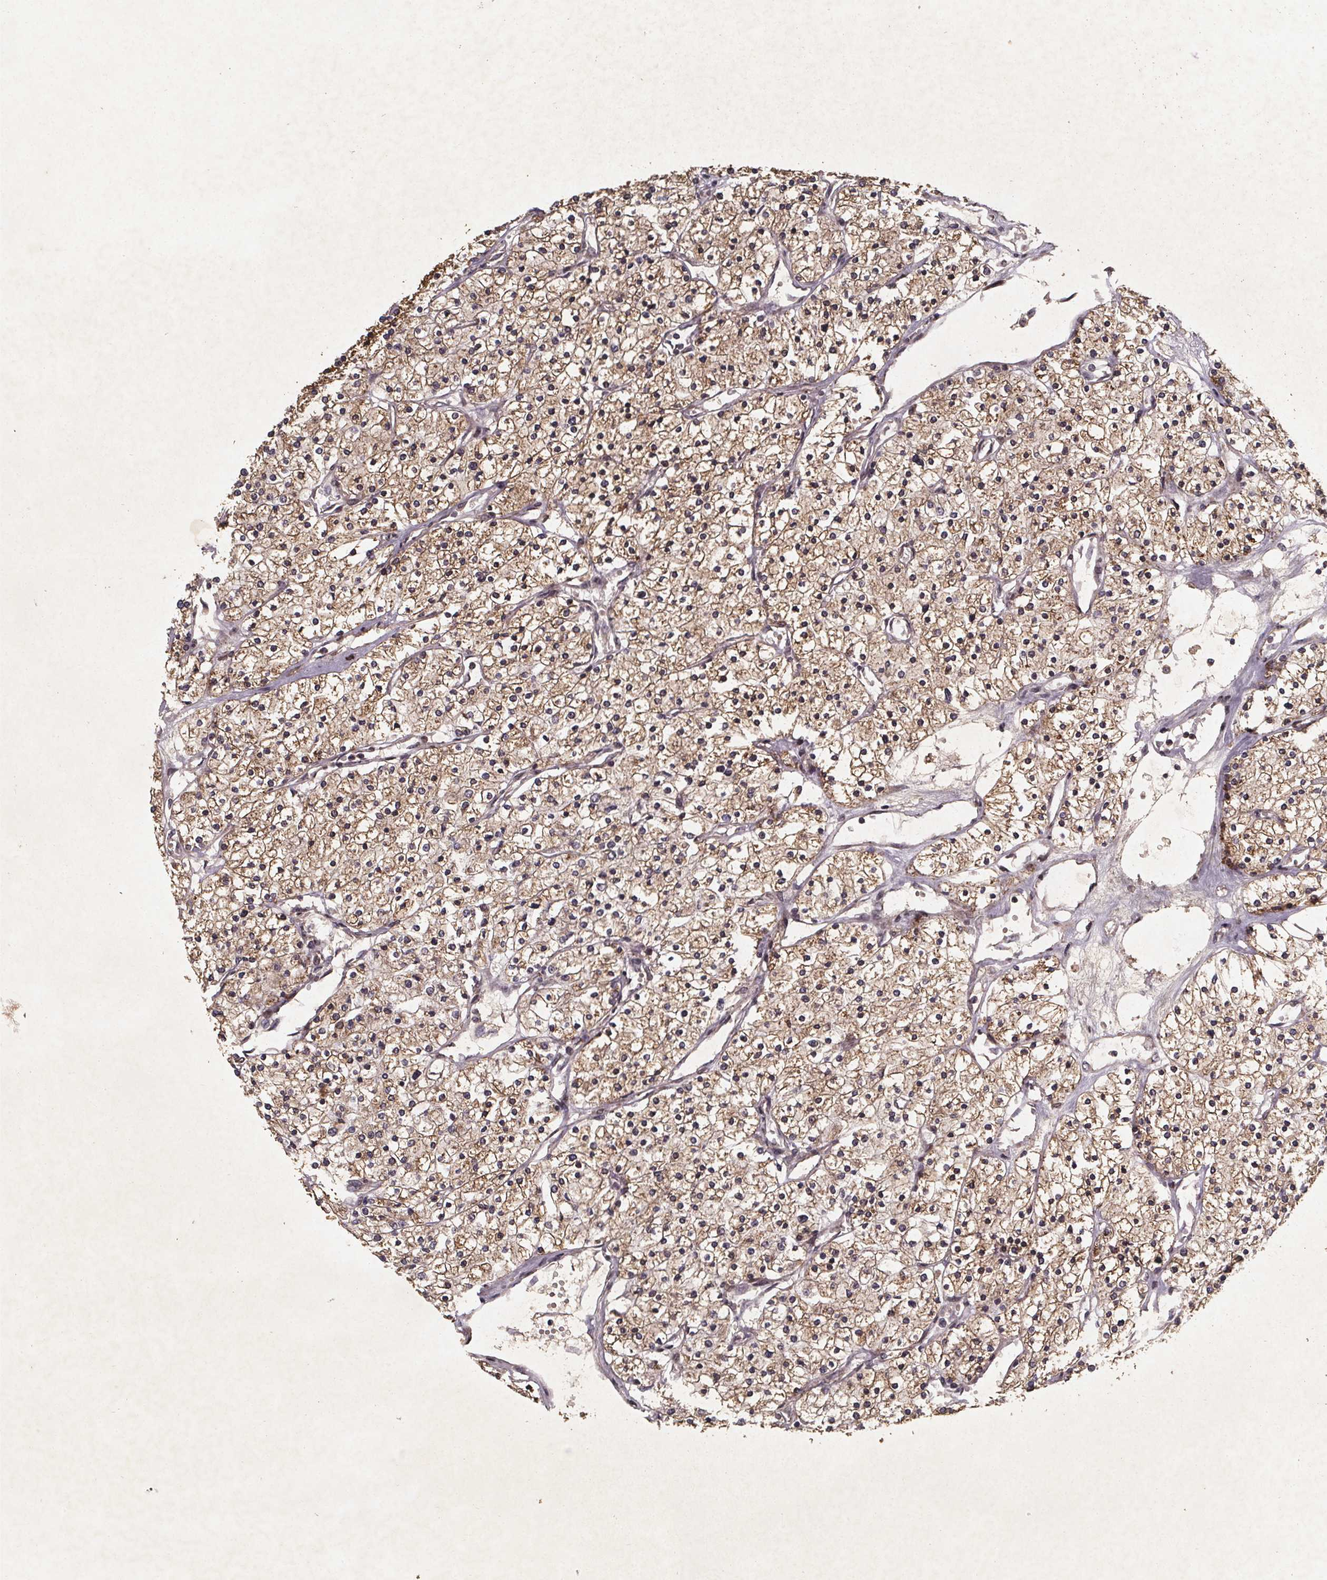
{"staining": {"intensity": "moderate", "quantity": ">75%", "location": "cytoplasmic/membranous"}, "tissue": "renal cancer", "cell_type": "Tumor cells", "image_type": "cancer", "snomed": [{"axis": "morphology", "description": "Adenocarcinoma, NOS"}, {"axis": "topography", "description": "Kidney"}], "caption": "Immunohistochemical staining of renal cancer displays medium levels of moderate cytoplasmic/membranous protein staining in about >75% of tumor cells.", "gene": "PIERCE2", "patient": {"sex": "male", "age": 80}}